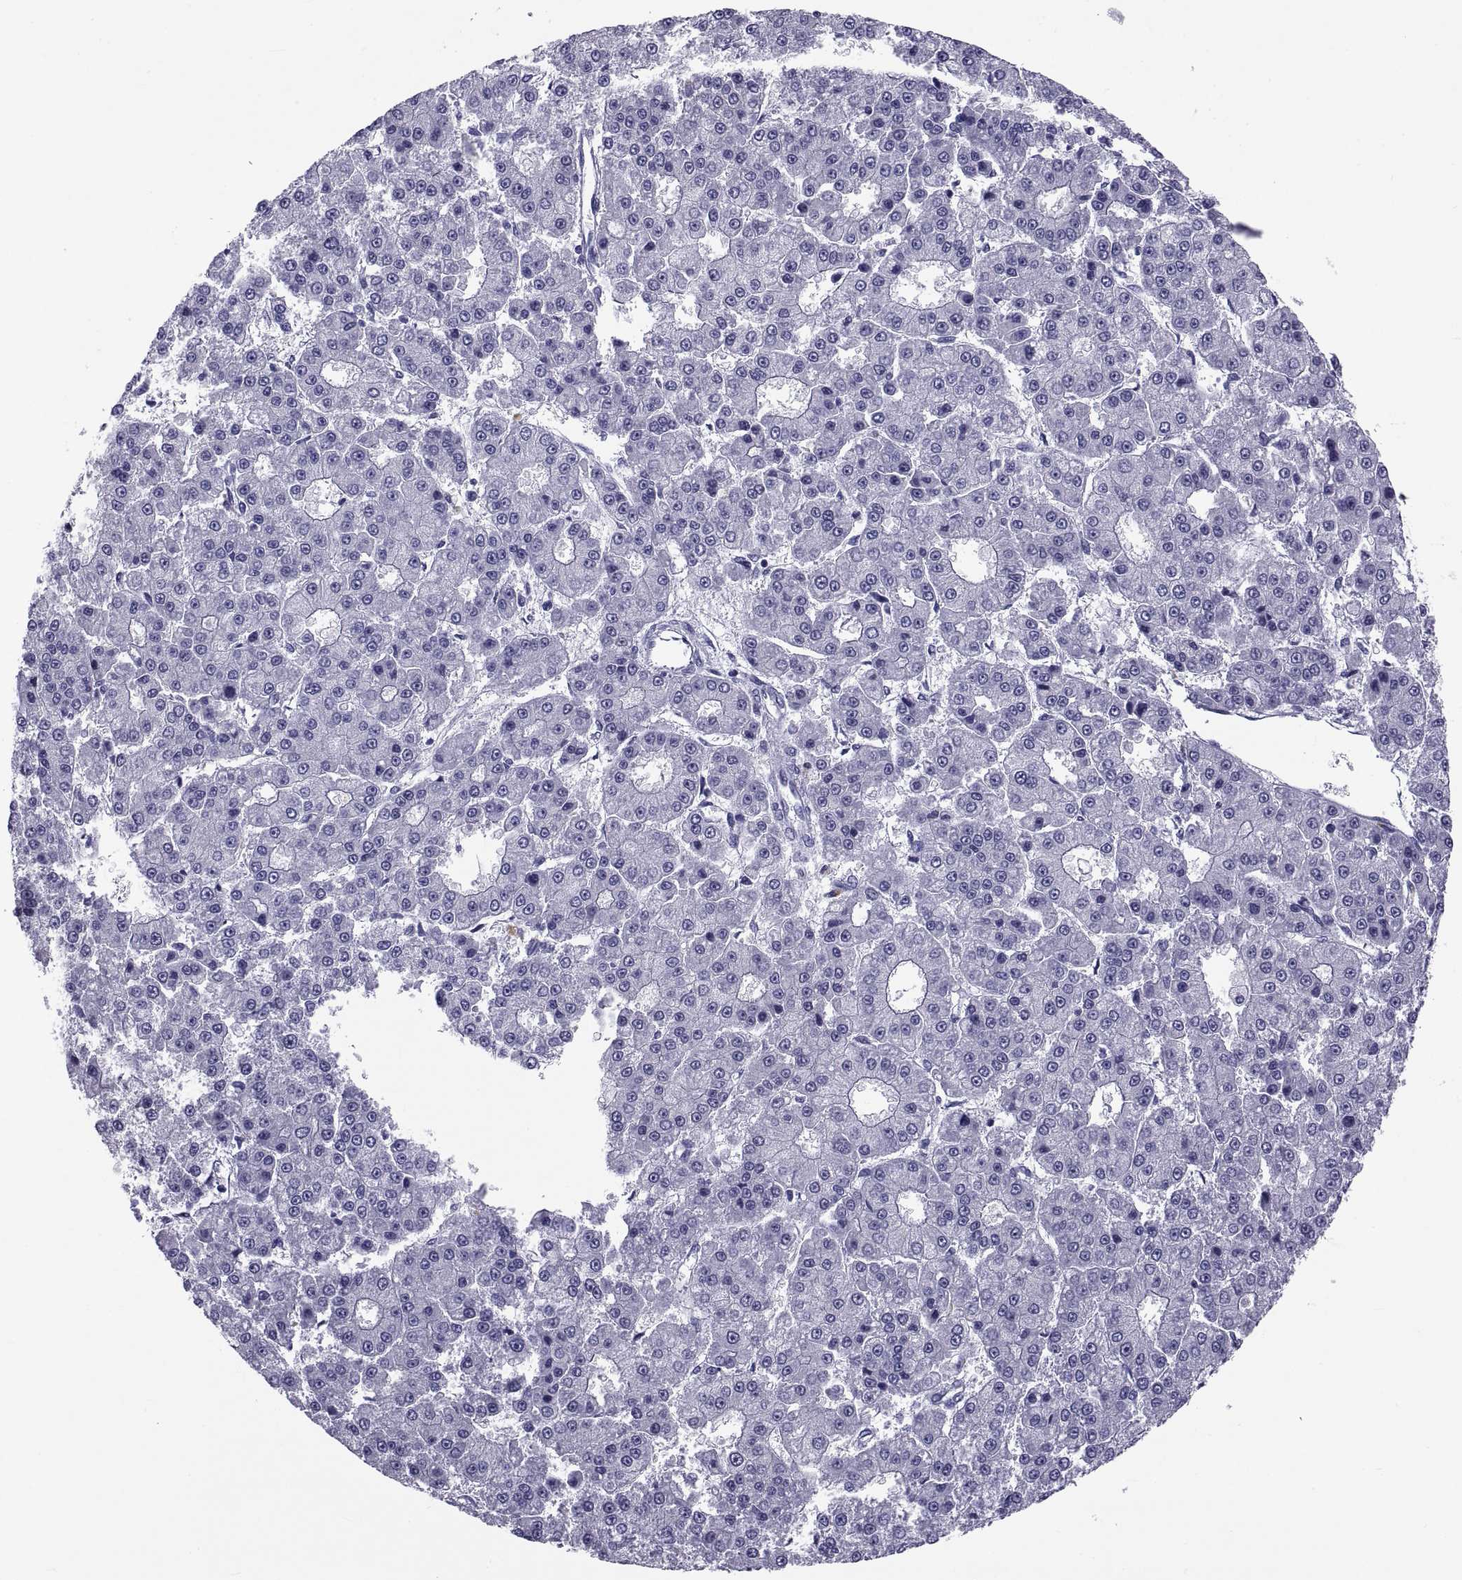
{"staining": {"intensity": "negative", "quantity": "none", "location": "none"}, "tissue": "liver cancer", "cell_type": "Tumor cells", "image_type": "cancer", "snomed": [{"axis": "morphology", "description": "Carcinoma, Hepatocellular, NOS"}, {"axis": "topography", "description": "Liver"}], "caption": "Immunohistochemical staining of liver cancer exhibits no significant staining in tumor cells. Nuclei are stained in blue.", "gene": "TGFBR3L", "patient": {"sex": "male", "age": 70}}